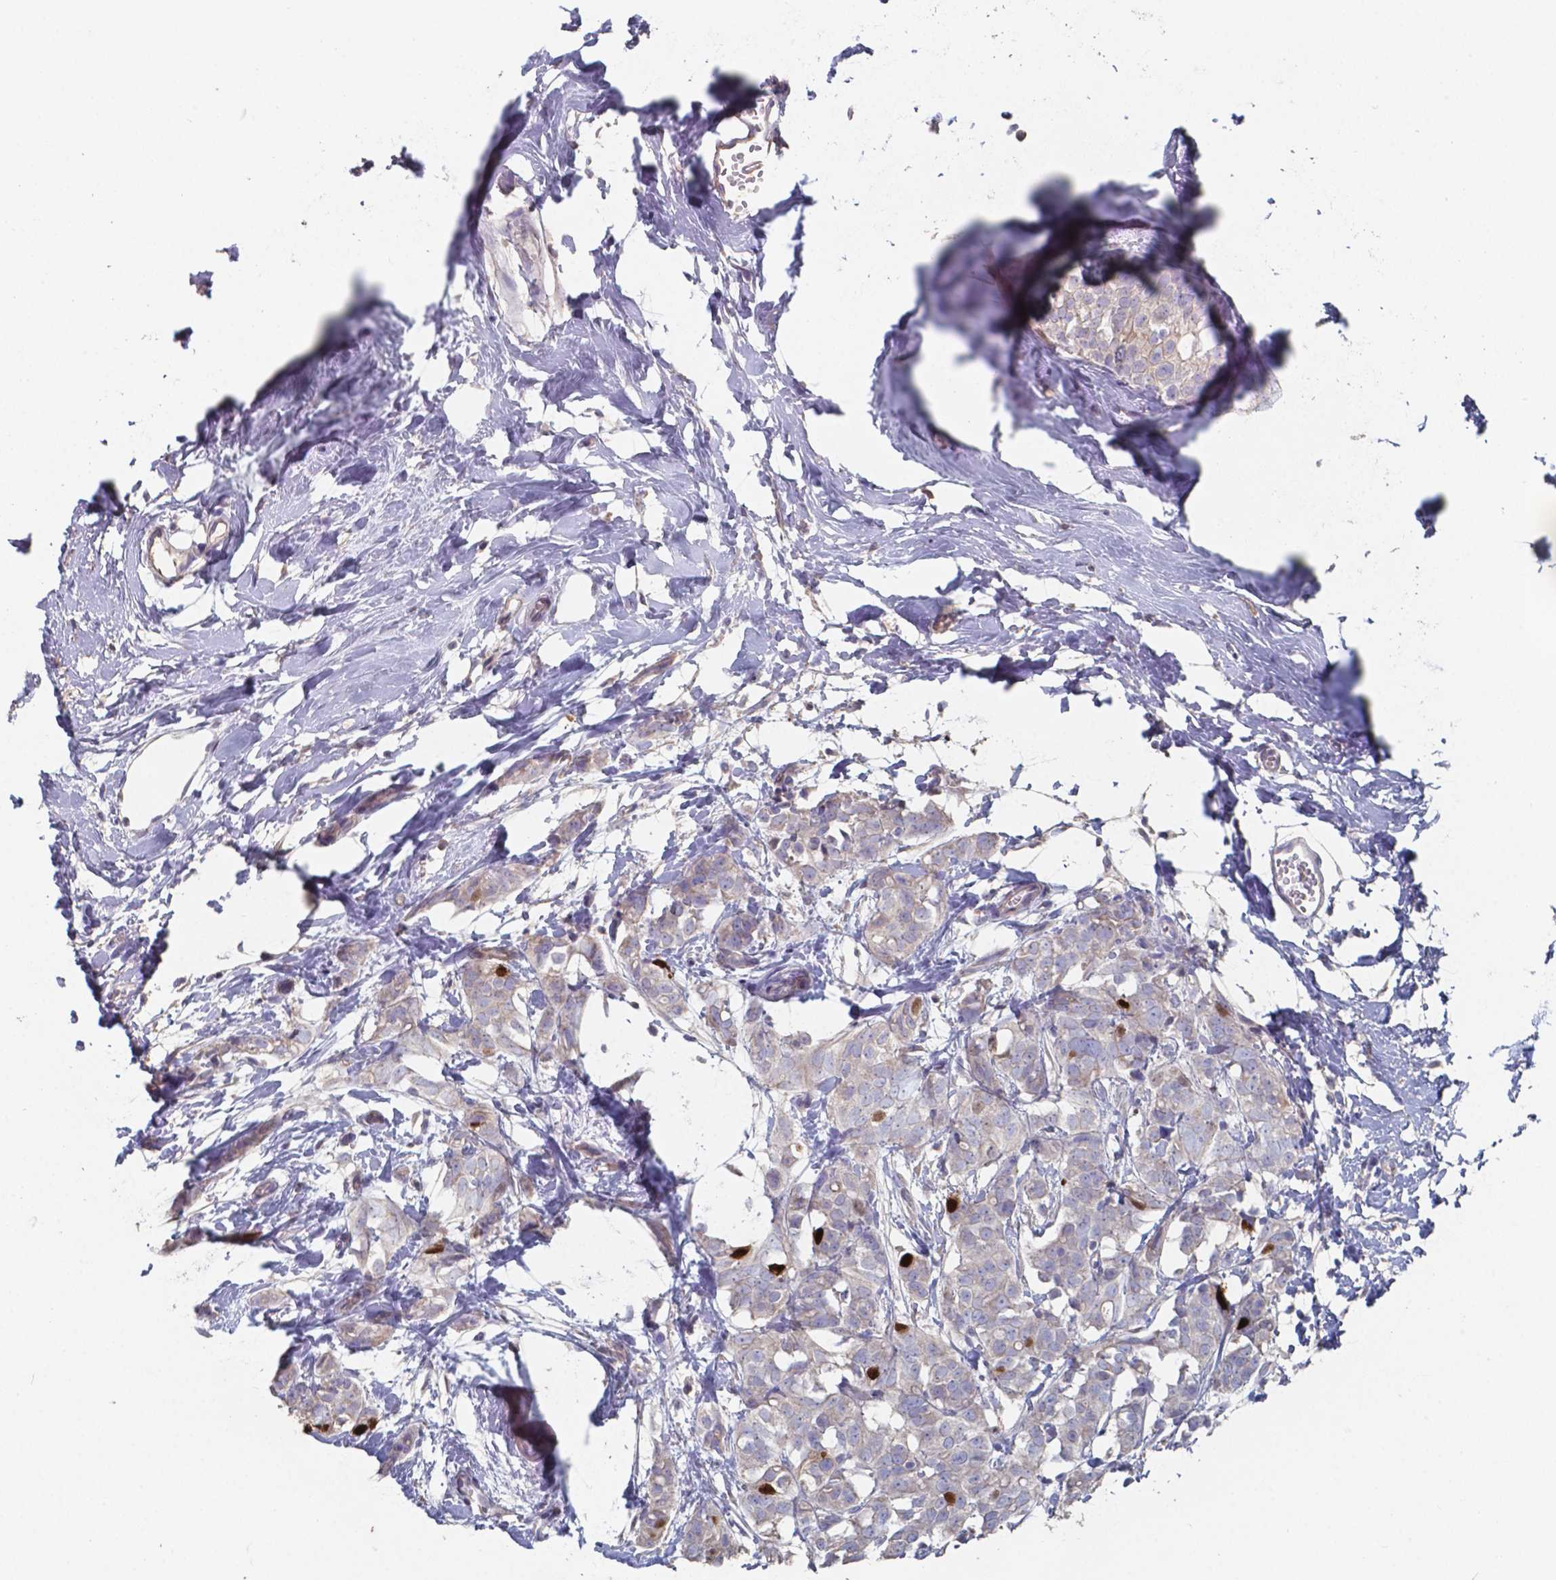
{"staining": {"intensity": "strong", "quantity": "<25%", "location": "cytoplasmic/membranous,nuclear"}, "tissue": "breast cancer", "cell_type": "Tumor cells", "image_type": "cancer", "snomed": [{"axis": "morphology", "description": "Duct carcinoma"}, {"axis": "topography", "description": "Breast"}], "caption": "Breast infiltrating ductal carcinoma tissue shows strong cytoplasmic/membranous and nuclear expression in approximately <25% of tumor cells", "gene": "FOXJ1", "patient": {"sex": "female", "age": 40}}